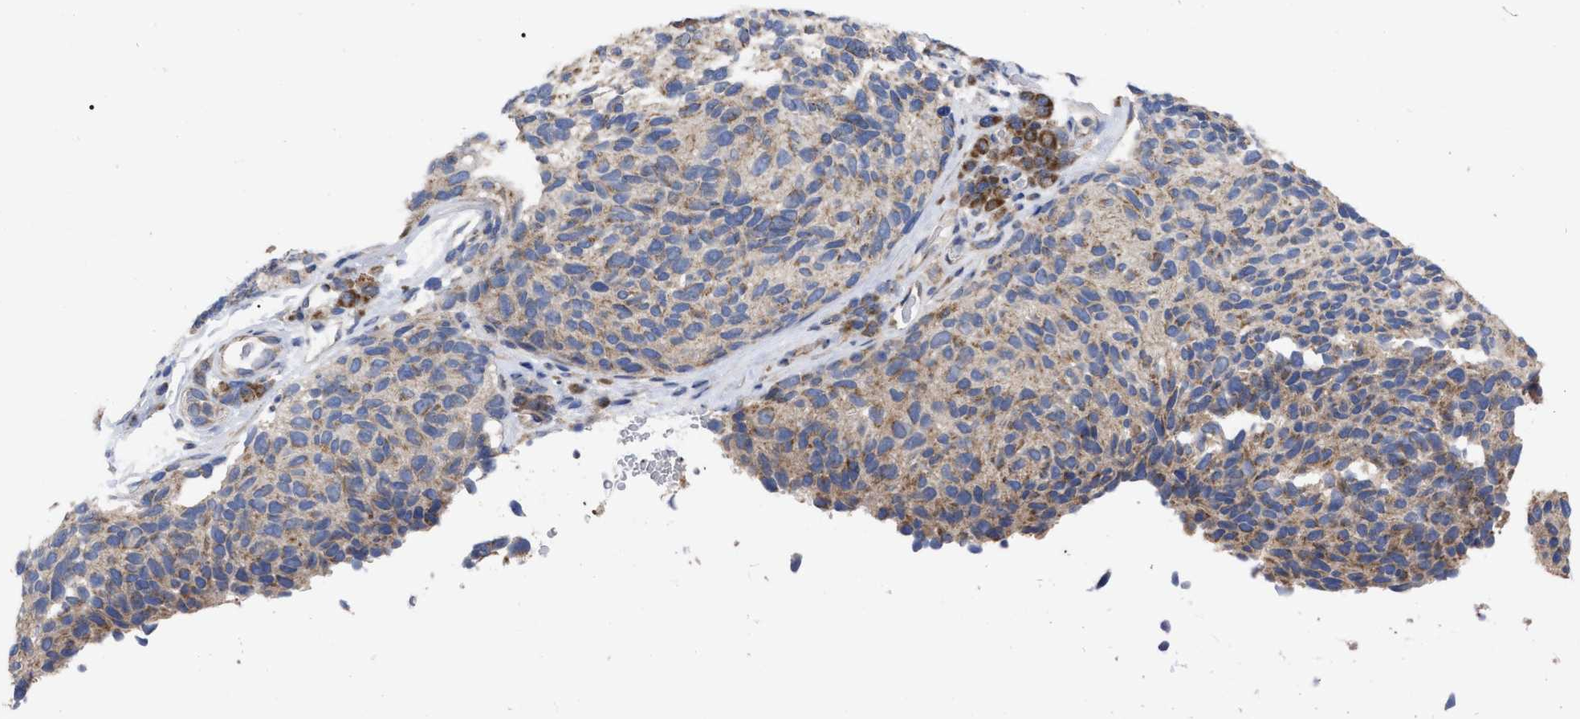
{"staining": {"intensity": "moderate", "quantity": ">75%", "location": "cytoplasmic/membranous"}, "tissue": "melanoma", "cell_type": "Tumor cells", "image_type": "cancer", "snomed": [{"axis": "morphology", "description": "Malignant melanoma, NOS"}, {"axis": "topography", "description": "Skin"}], "caption": "Protein staining of malignant melanoma tissue demonstrates moderate cytoplasmic/membranous staining in about >75% of tumor cells. (Brightfield microscopy of DAB IHC at high magnification).", "gene": "CDKN2C", "patient": {"sex": "female", "age": 73}}